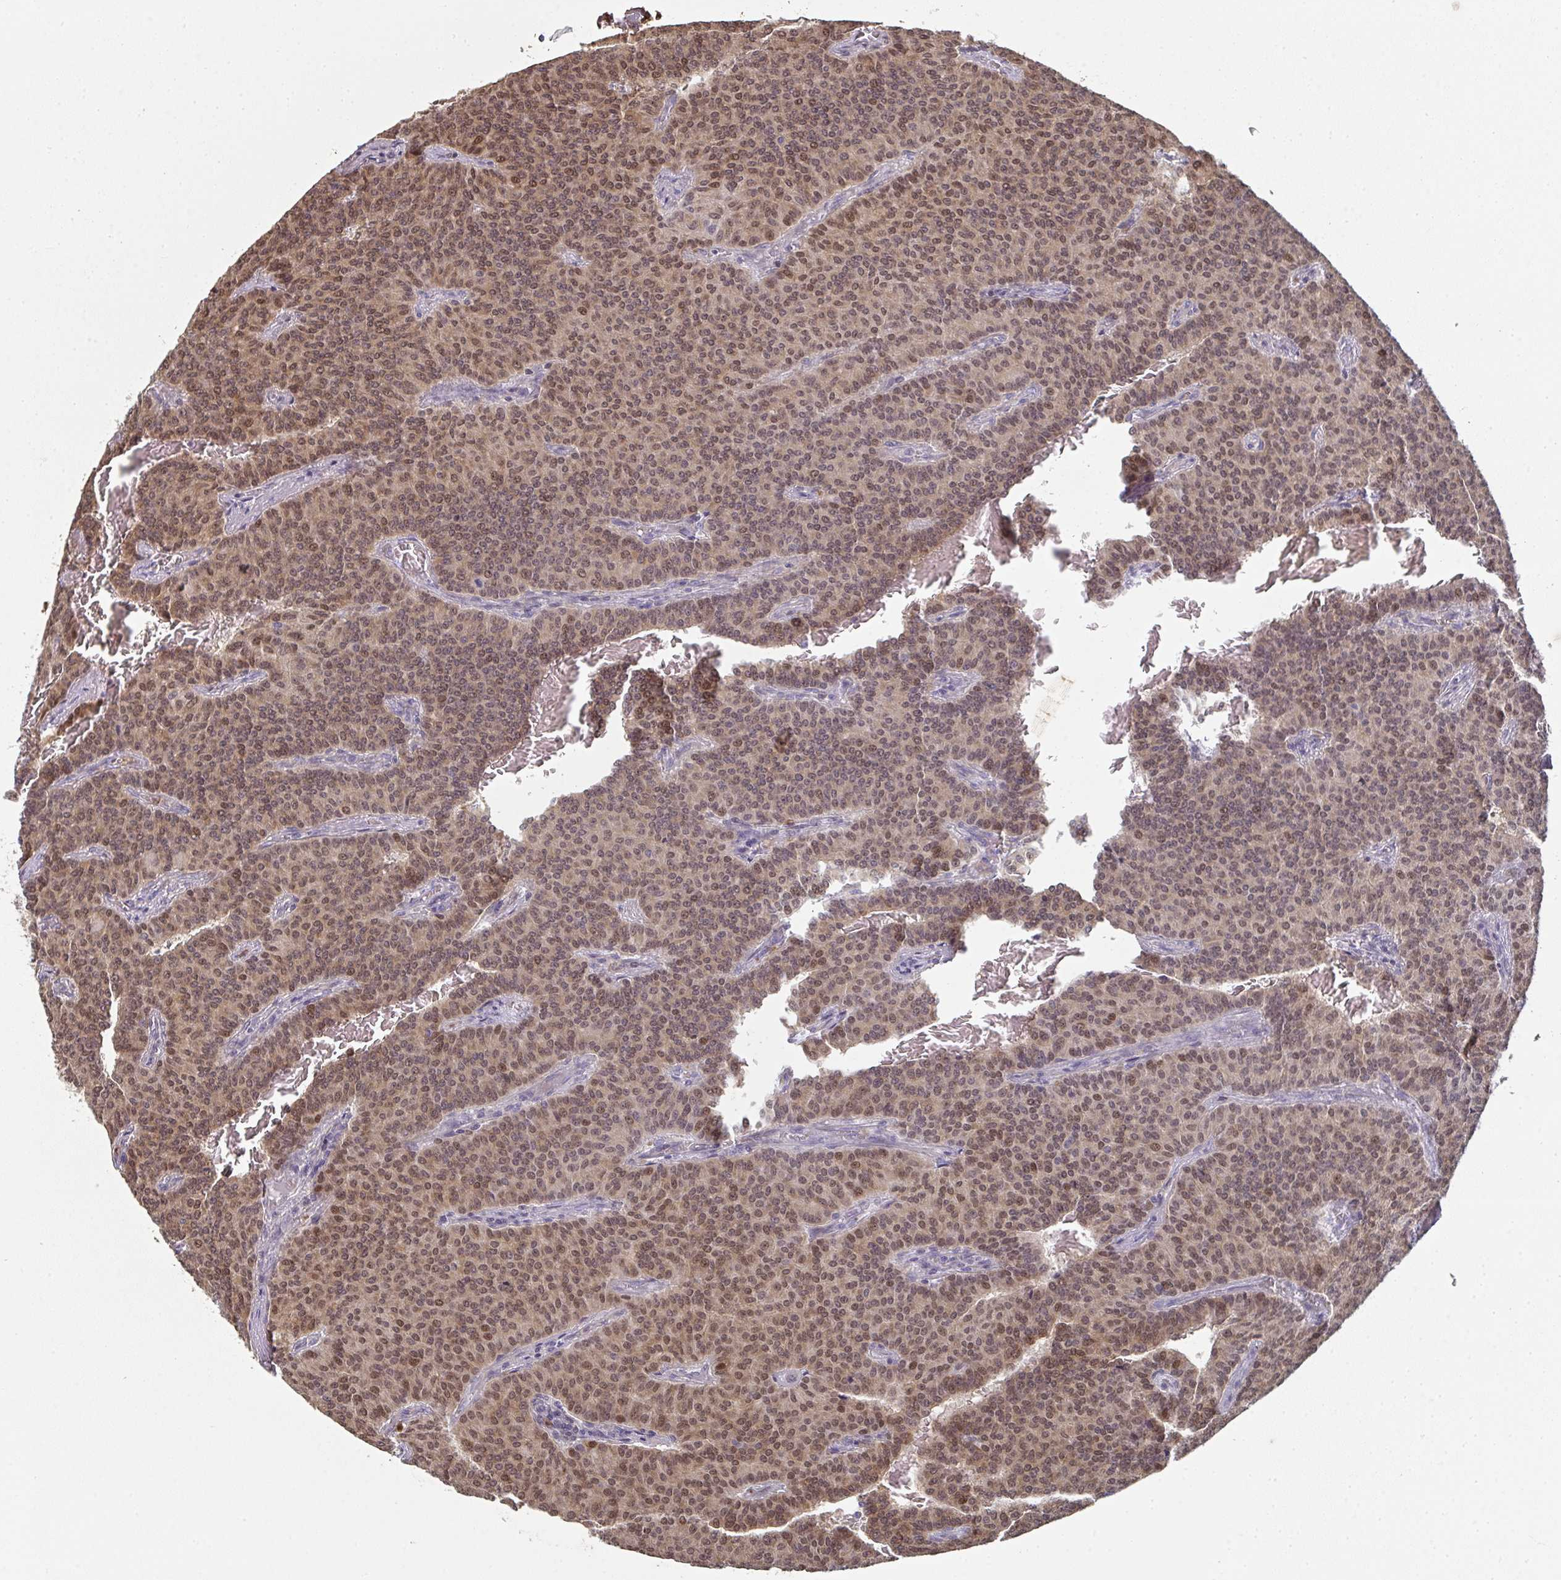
{"staining": {"intensity": "moderate", "quantity": ">75%", "location": "nuclear"}, "tissue": "carcinoid", "cell_type": "Tumor cells", "image_type": "cancer", "snomed": [{"axis": "morphology", "description": "Carcinoid, malignant, NOS"}, {"axis": "topography", "description": "Lung"}], "caption": "High-power microscopy captured an immunohistochemistry photomicrograph of malignant carcinoid, revealing moderate nuclear expression in approximately >75% of tumor cells.", "gene": "A1CF", "patient": {"sex": "male", "age": 61}}